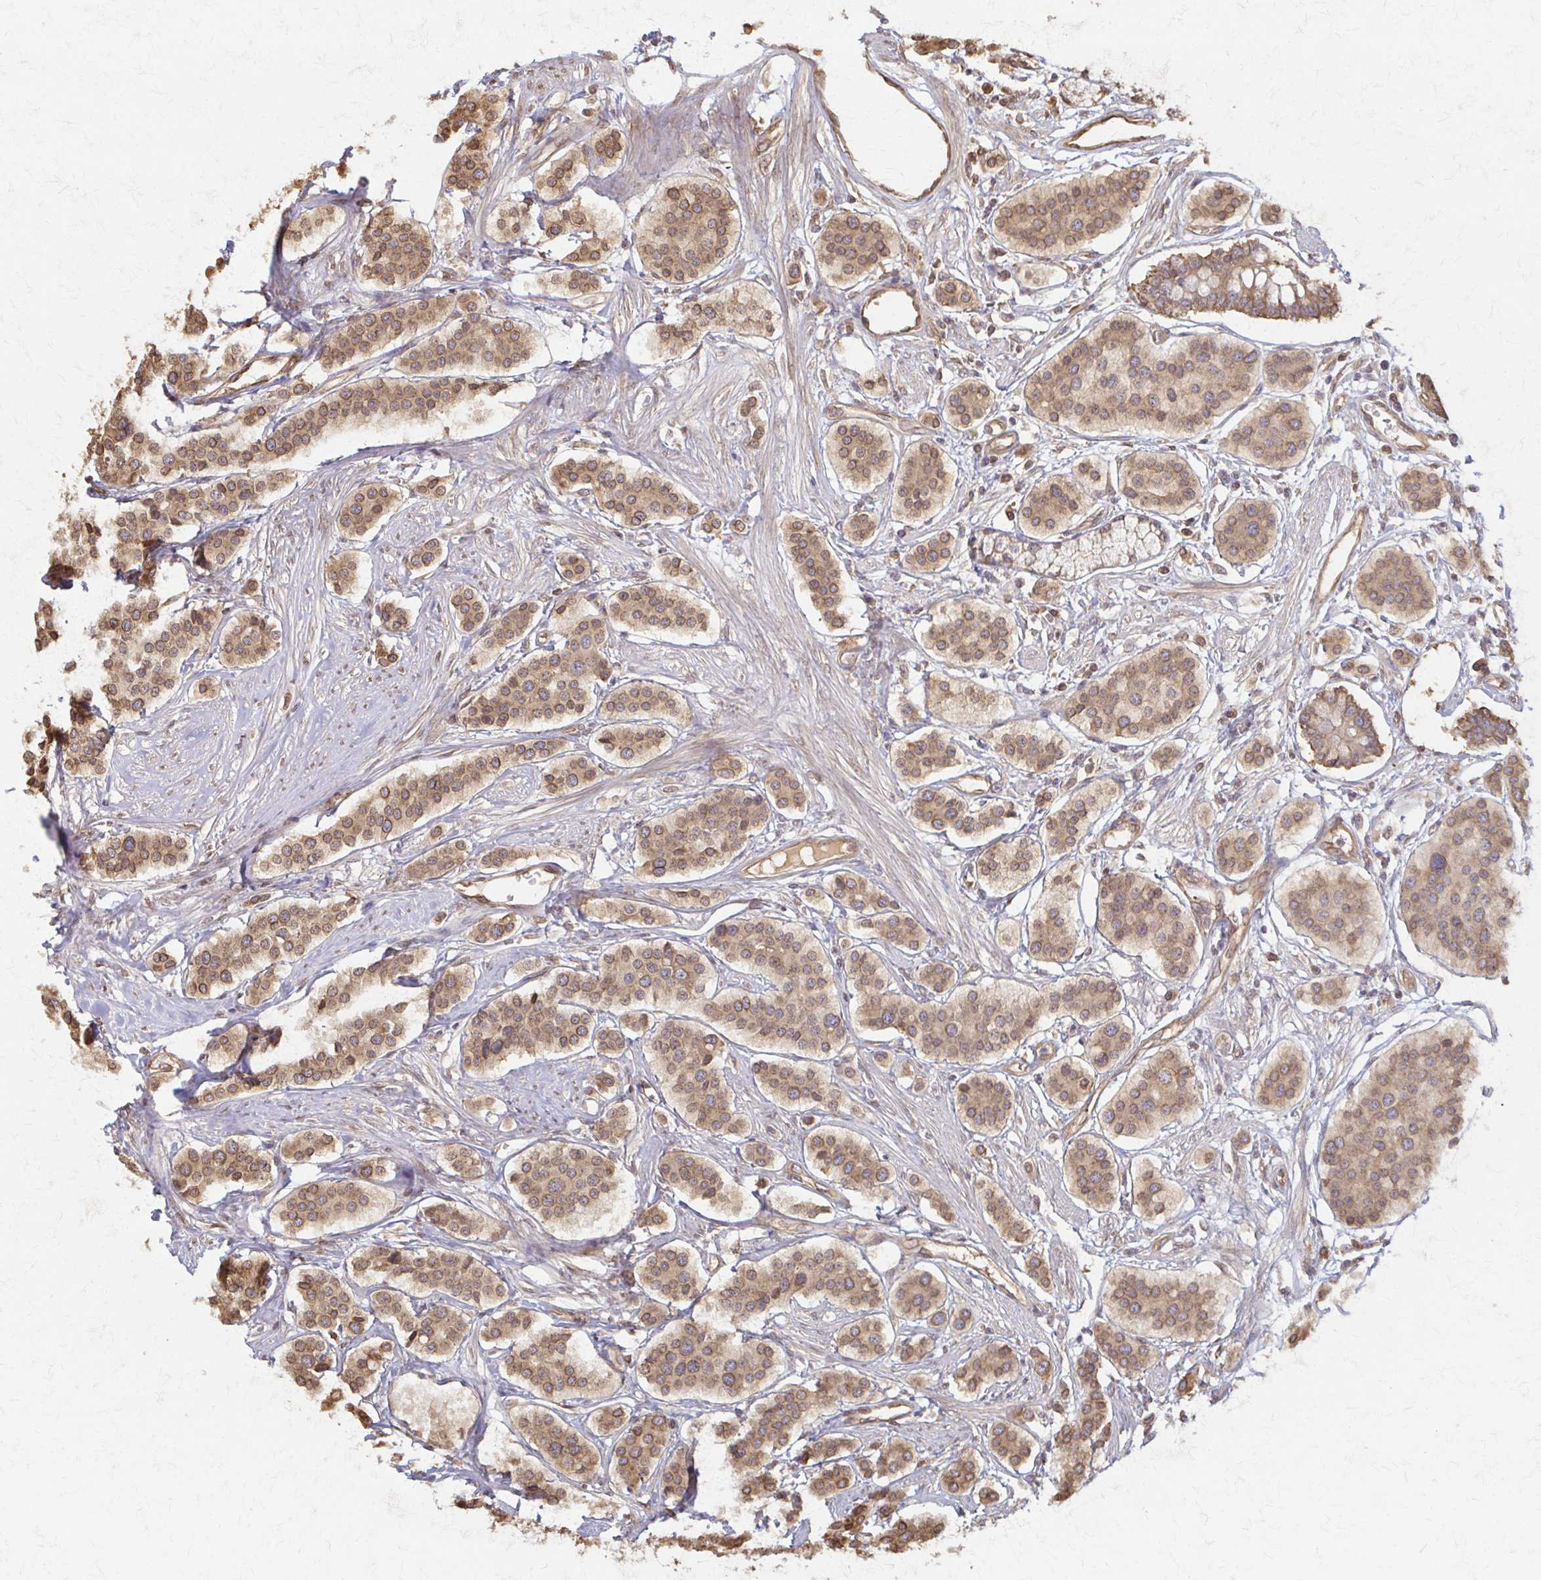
{"staining": {"intensity": "moderate", "quantity": ">75%", "location": "cytoplasmic/membranous,nuclear"}, "tissue": "carcinoid", "cell_type": "Tumor cells", "image_type": "cancer", "snomed": [{"axis": "morphology", "description": "Carcinoid, malignant, NOS"}, {"axis": "topography", "description": "Small intestine"}], "caption": "Malignant carcinoid stained with a brown dye exhibits moderate cytoplasmic/membranous and nuclear positive expression in approximately >75% of tumor cells.", "gene": "ARHGAP35", "patient": {"sex": "male", "age": 60}}